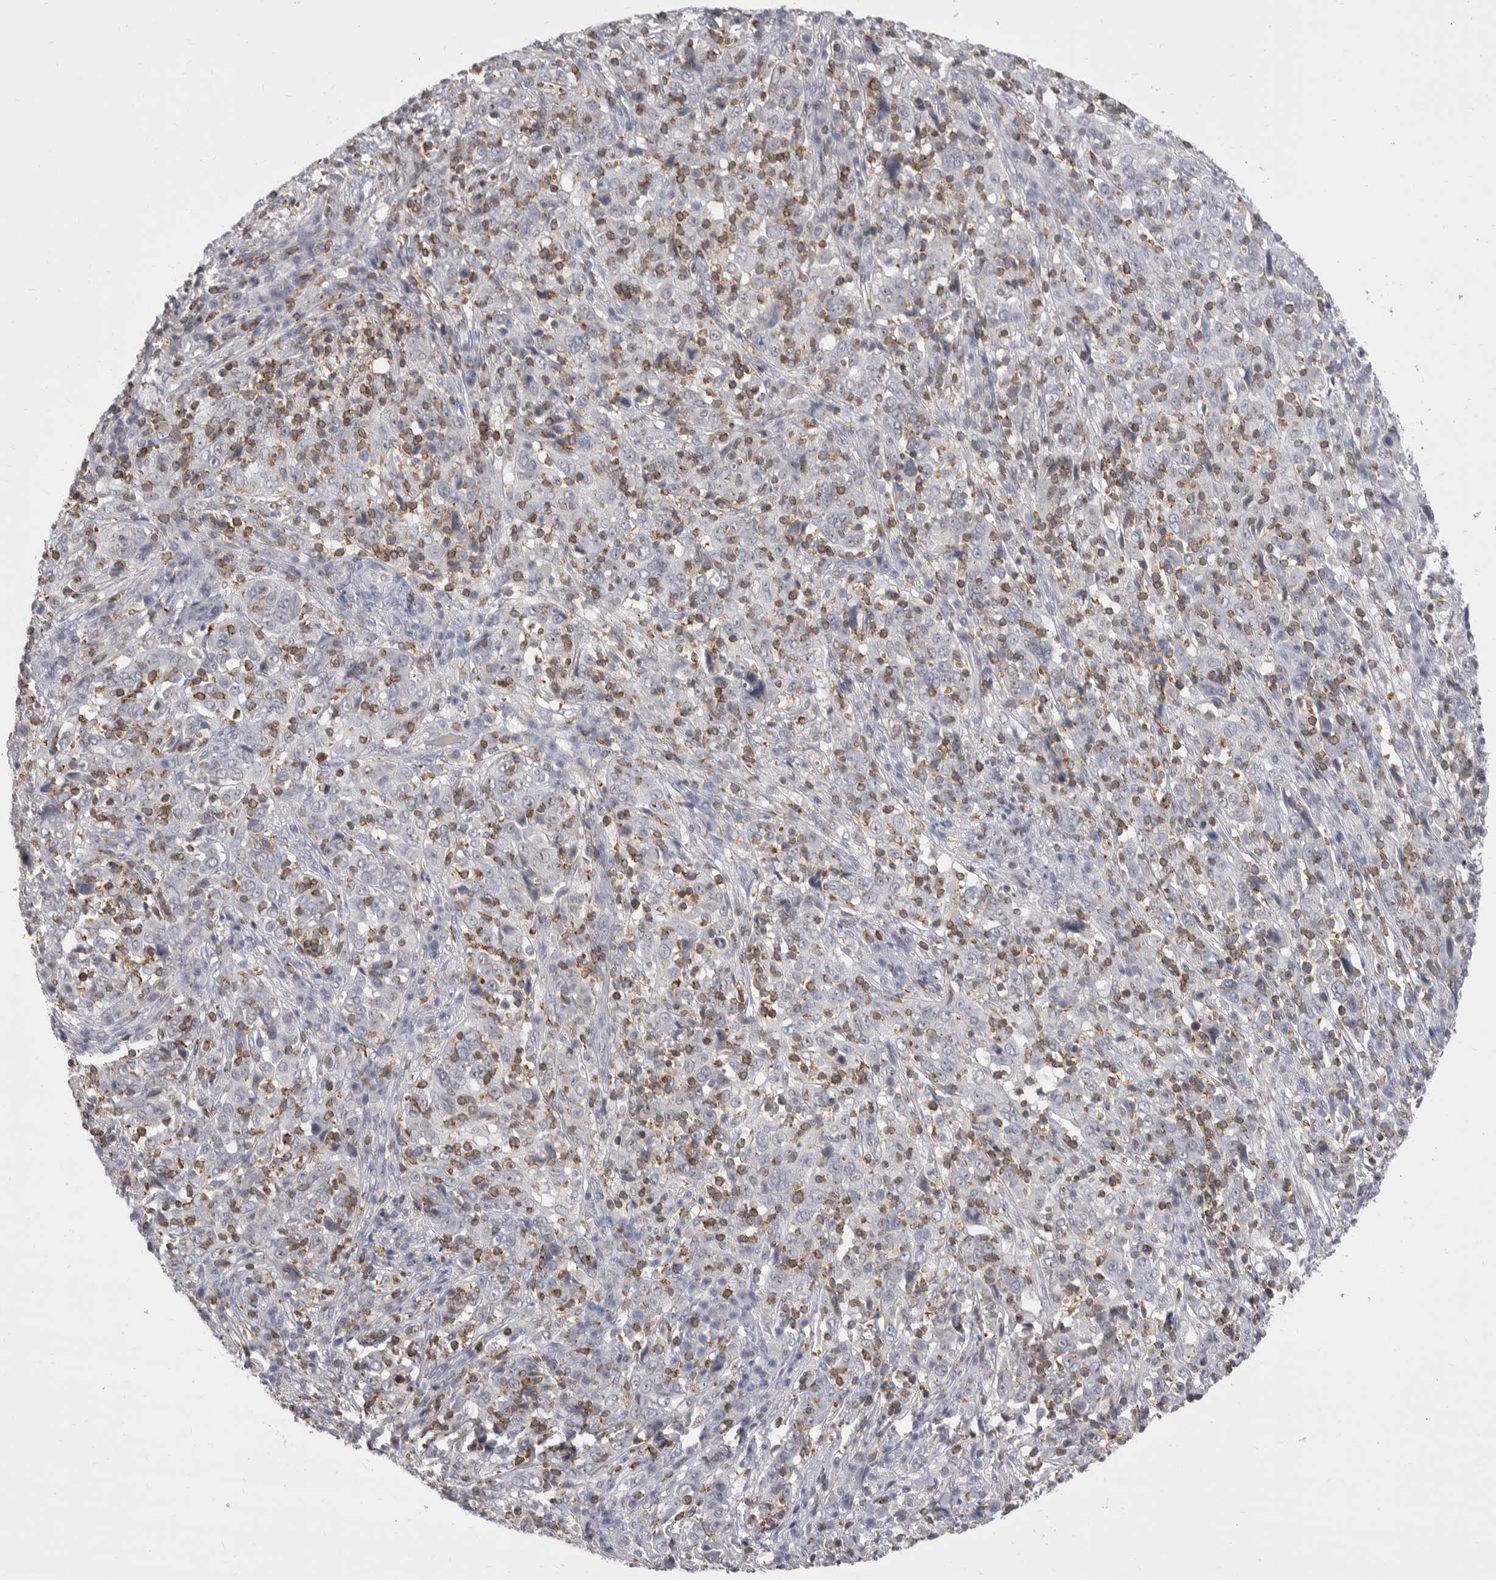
{"staining": {"intensity": "negative", "quantity": "none", "location": "none"}, "tissue": "cervical cancer", "cell_type": "Tumor cells", "image_type": "cancer", "snomed": [{"axis": "morphology", "description": "Squamous cell carcinoma, NOS"}, {"axis": "topography", "description": "Cervix"}], "caption": "Human squamous cell carcinoma (cervical) stained for a protein using IHC displays no expression in tumor cells.", "gene": "CEP295NL", "patient": {"sex": "female", "age": 46}}